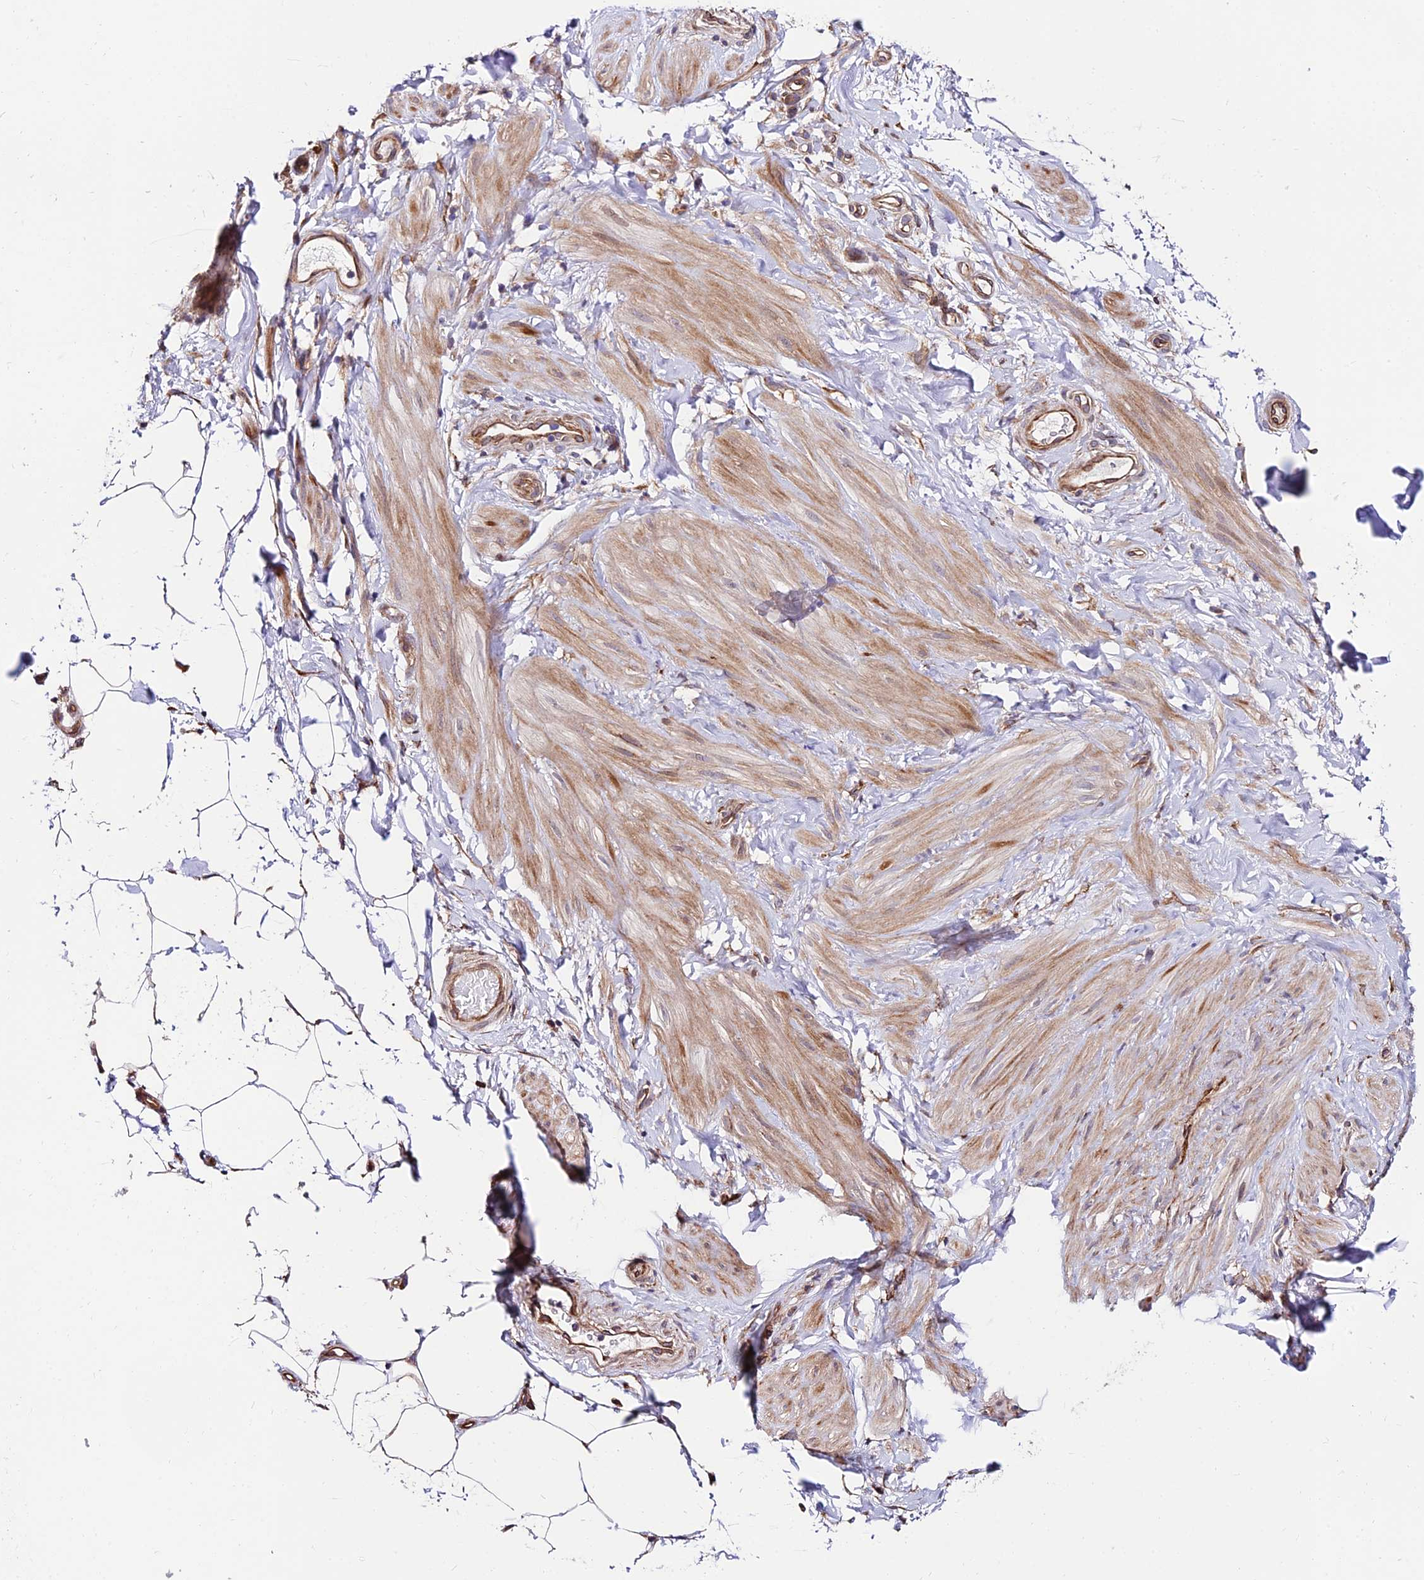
{"staining": {"intensity": "negative", "quantity": "none", "location": "none"}, "tissue": "adipose tissue", "cell_type": "Adipocytes", "image_type": "normal", "snomed": [{"axis": "morphology", "description": "Normal tissue, NOS"}, {"axis": "topography", "description": "Soft tissue"}, {"axis": "topography", "description": "Adipose tissue"}, {"axis": "topography", "description": "Vascular tissue"}, {"axis": "topography", "description": "Peripheral nerve tissue"}], "caption": "Immunohistochemical staining of normal human adipose tissue demonstrates no significant expression in adipocytes.", "gene": "EXOC3L4", "patient": {"sex": "male", "age": 74}}